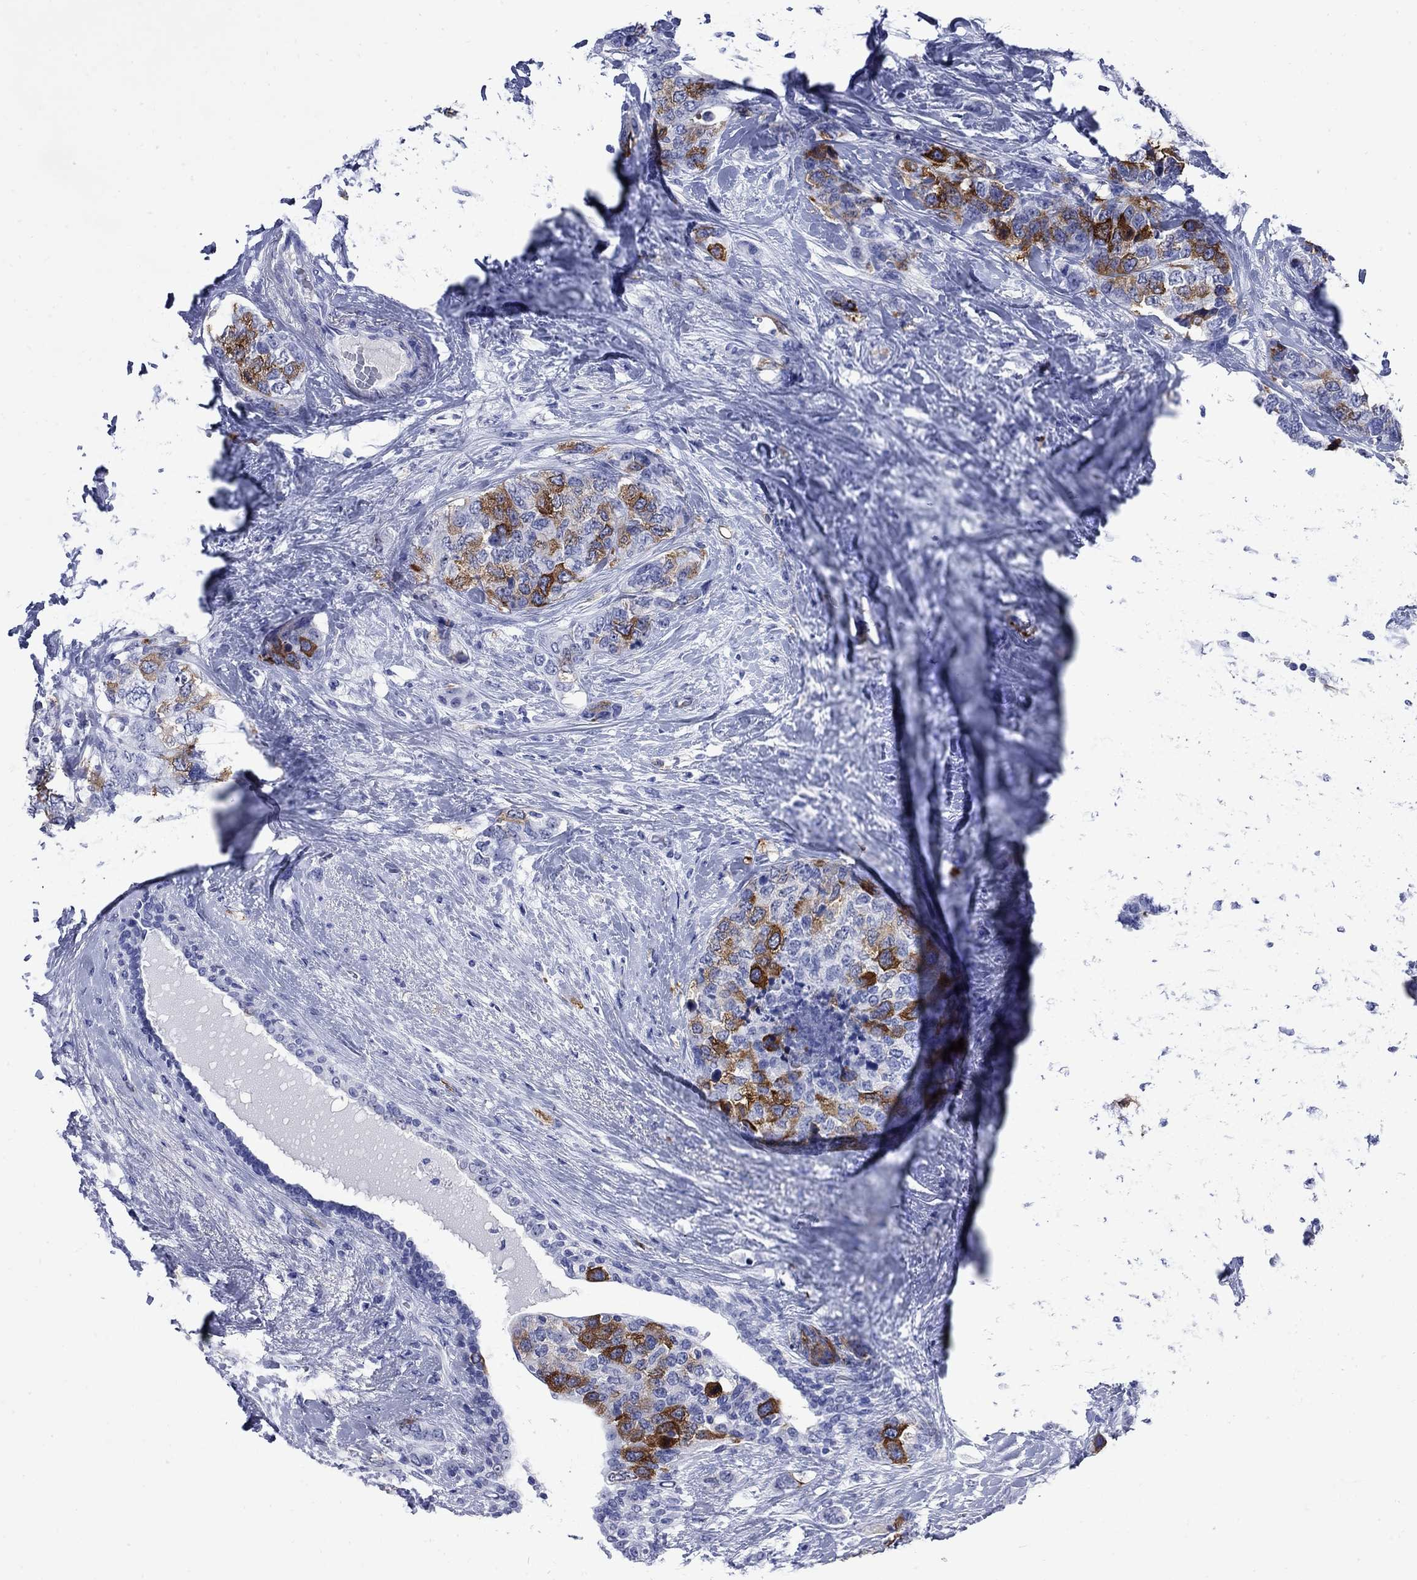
{"staining": {"intensity": "strong", "quantity": "<25%", "location": "cytoplasmic/membranous"}, "tissue": "breast cancer", "cell_type": "Tumor cells", "image_type": "cancer", "snomed": [{"axis": "morphology", "description": "Lobular carcinoma"}, {"axis": "topography", "description": "Breast"}], "caption": "There is medium levels of strong cytoplasmic/membranous positivity in tumor cells of breast lobular carcinoma, as demonstrated by immunohistochemical staining (brown color).", "gene": "TACC3", "patient": {"sex": "female", "age": 59}}